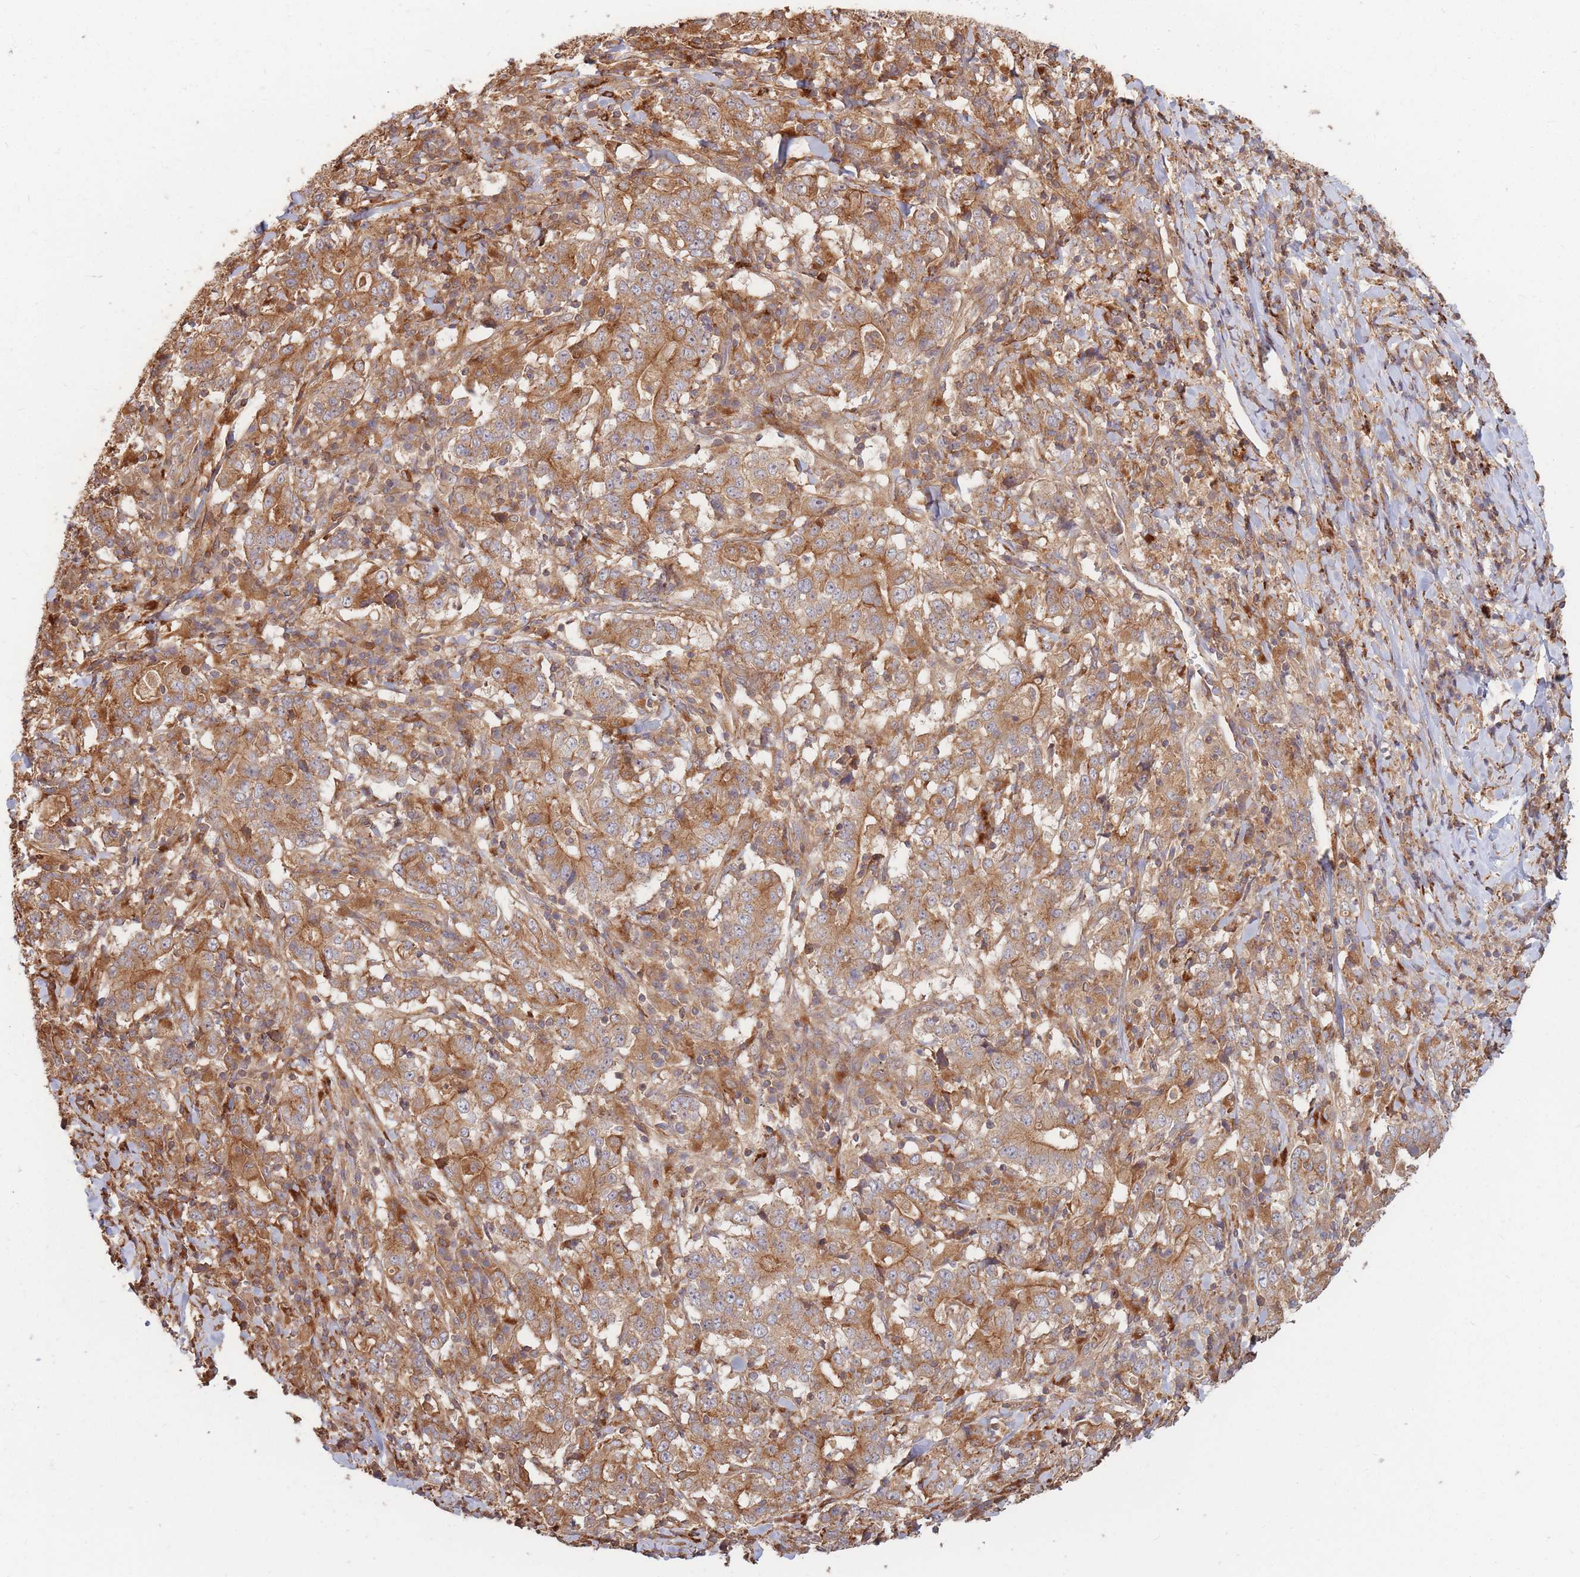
{"staining": {"intensity": "moderate", "quantity": ">75%", "location": "cytoplasmic/membranous"}, "tissue": "stomach cancer", "cell_type": "Tumor cells", "image_type": "cancer", "snomed": [{"axis": "morphology", "description": "Normal tissue, NOS"}, {"axis": "morphology", "description": "Adenocarcinoma, NOS"}, {"axis": "topography", "description": "Stomach, upper"}, {"axis": "topography", "description": "Stomach"}], "caption": "Human stomach cancer (adenocarcinoma) stained for a protein (brown) demonstrates moderate cytoplasmic/membranous positive staining in about >75% of tumor cells.", "gene": "RASSF2", "patient": {"sex": "male", "age": 59}}